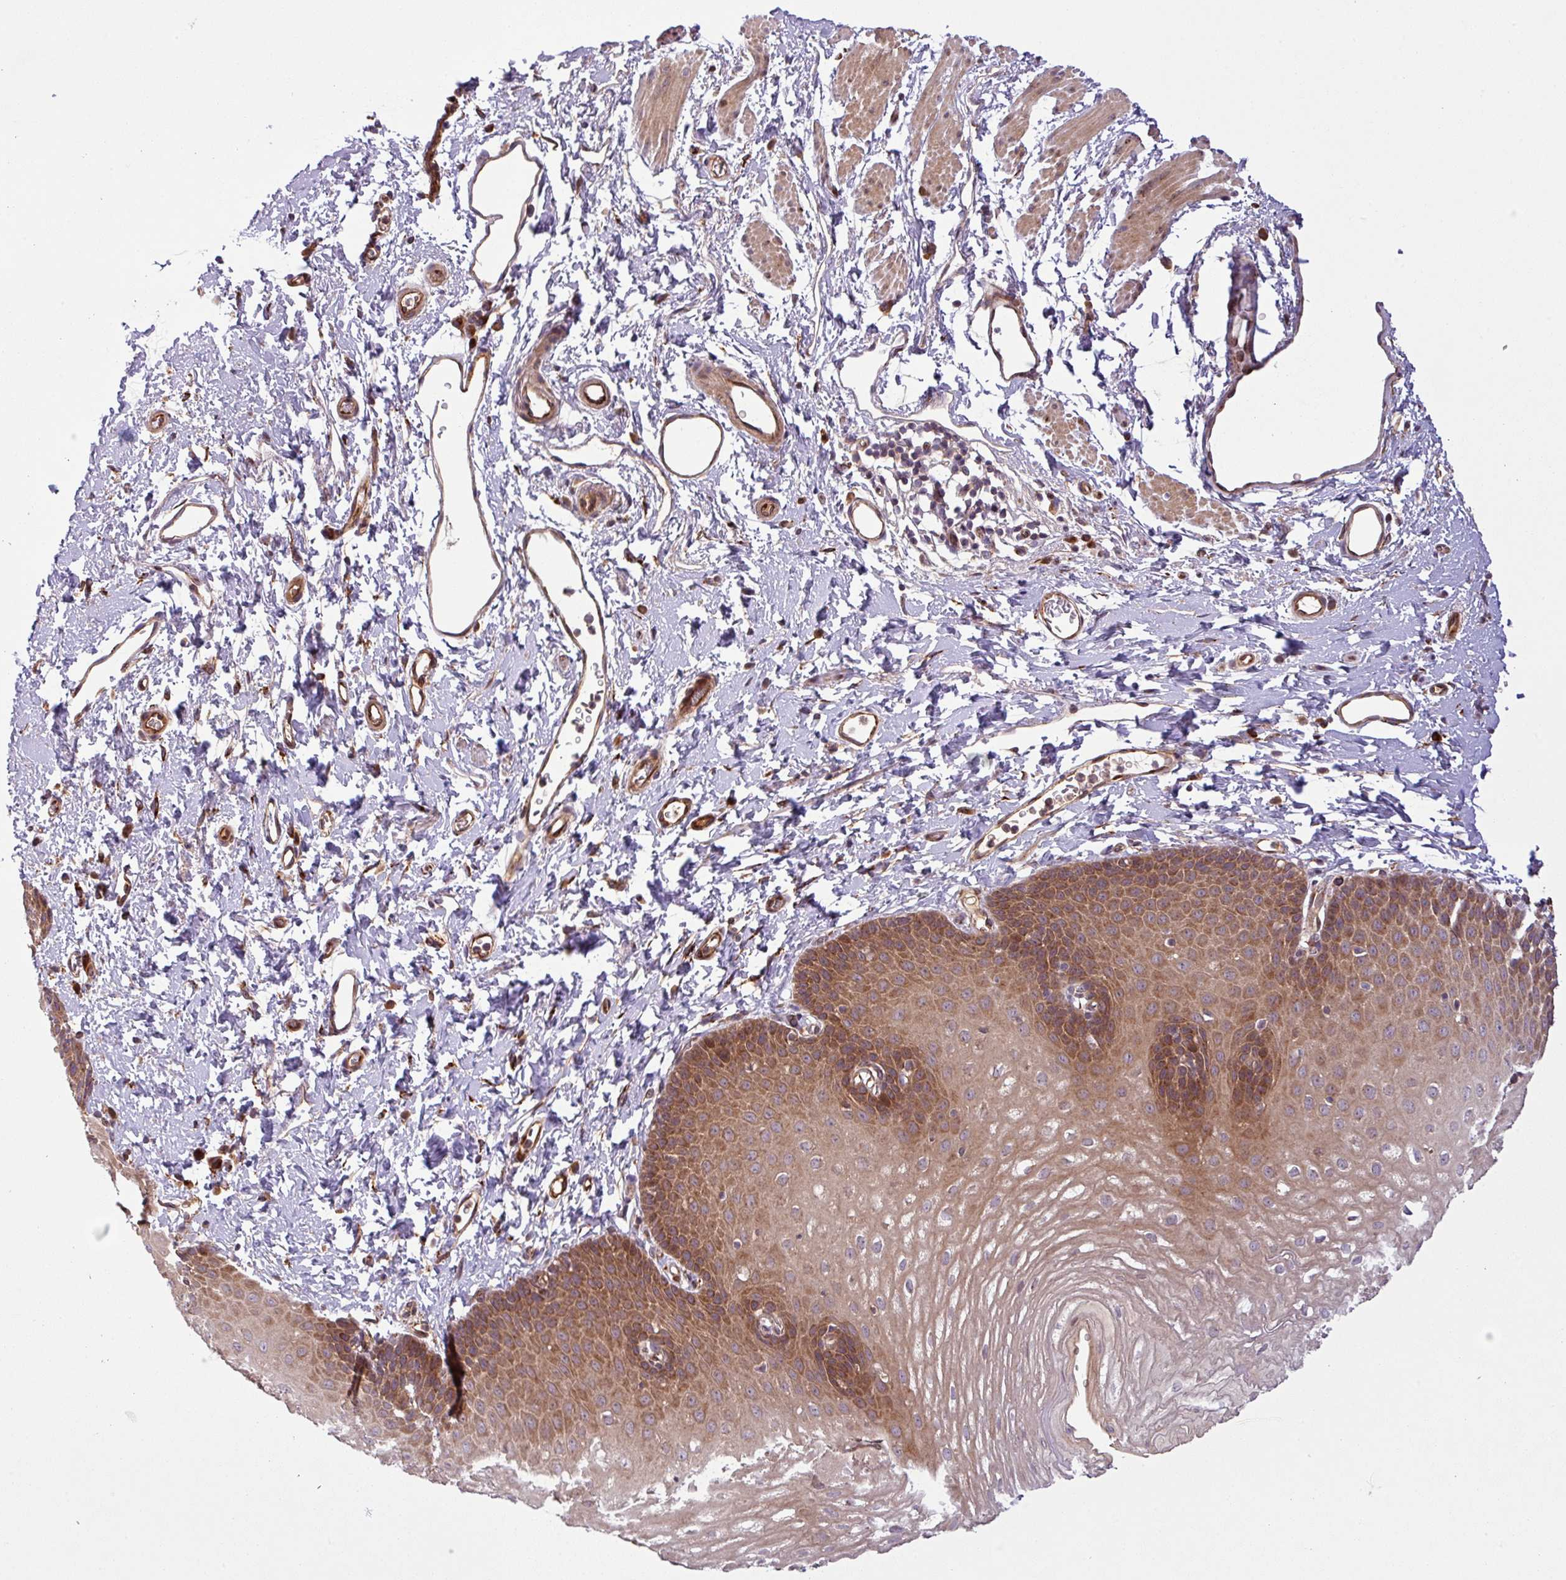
{"staining": {"intensity": "strong", "quantity": ">75%", "location": "cytoplasmic/membranous"}, "tissue": "esophagus", "cell_type": "Squamous epithelial cells", "image_type": "normal", "snomed": [{"axis": "morphology", "description": "Normal tissue, NOS"}, {"axis": "topography", "description": "Esophagus"}], "caption": "Esophagus stained with immunohistochemistry reveals strong cytoplasmic/membranous staining in approximately >75% of squamous epithelial cells.", "gene": "ART1", "patient": {"sex": "male", "age": 70}}